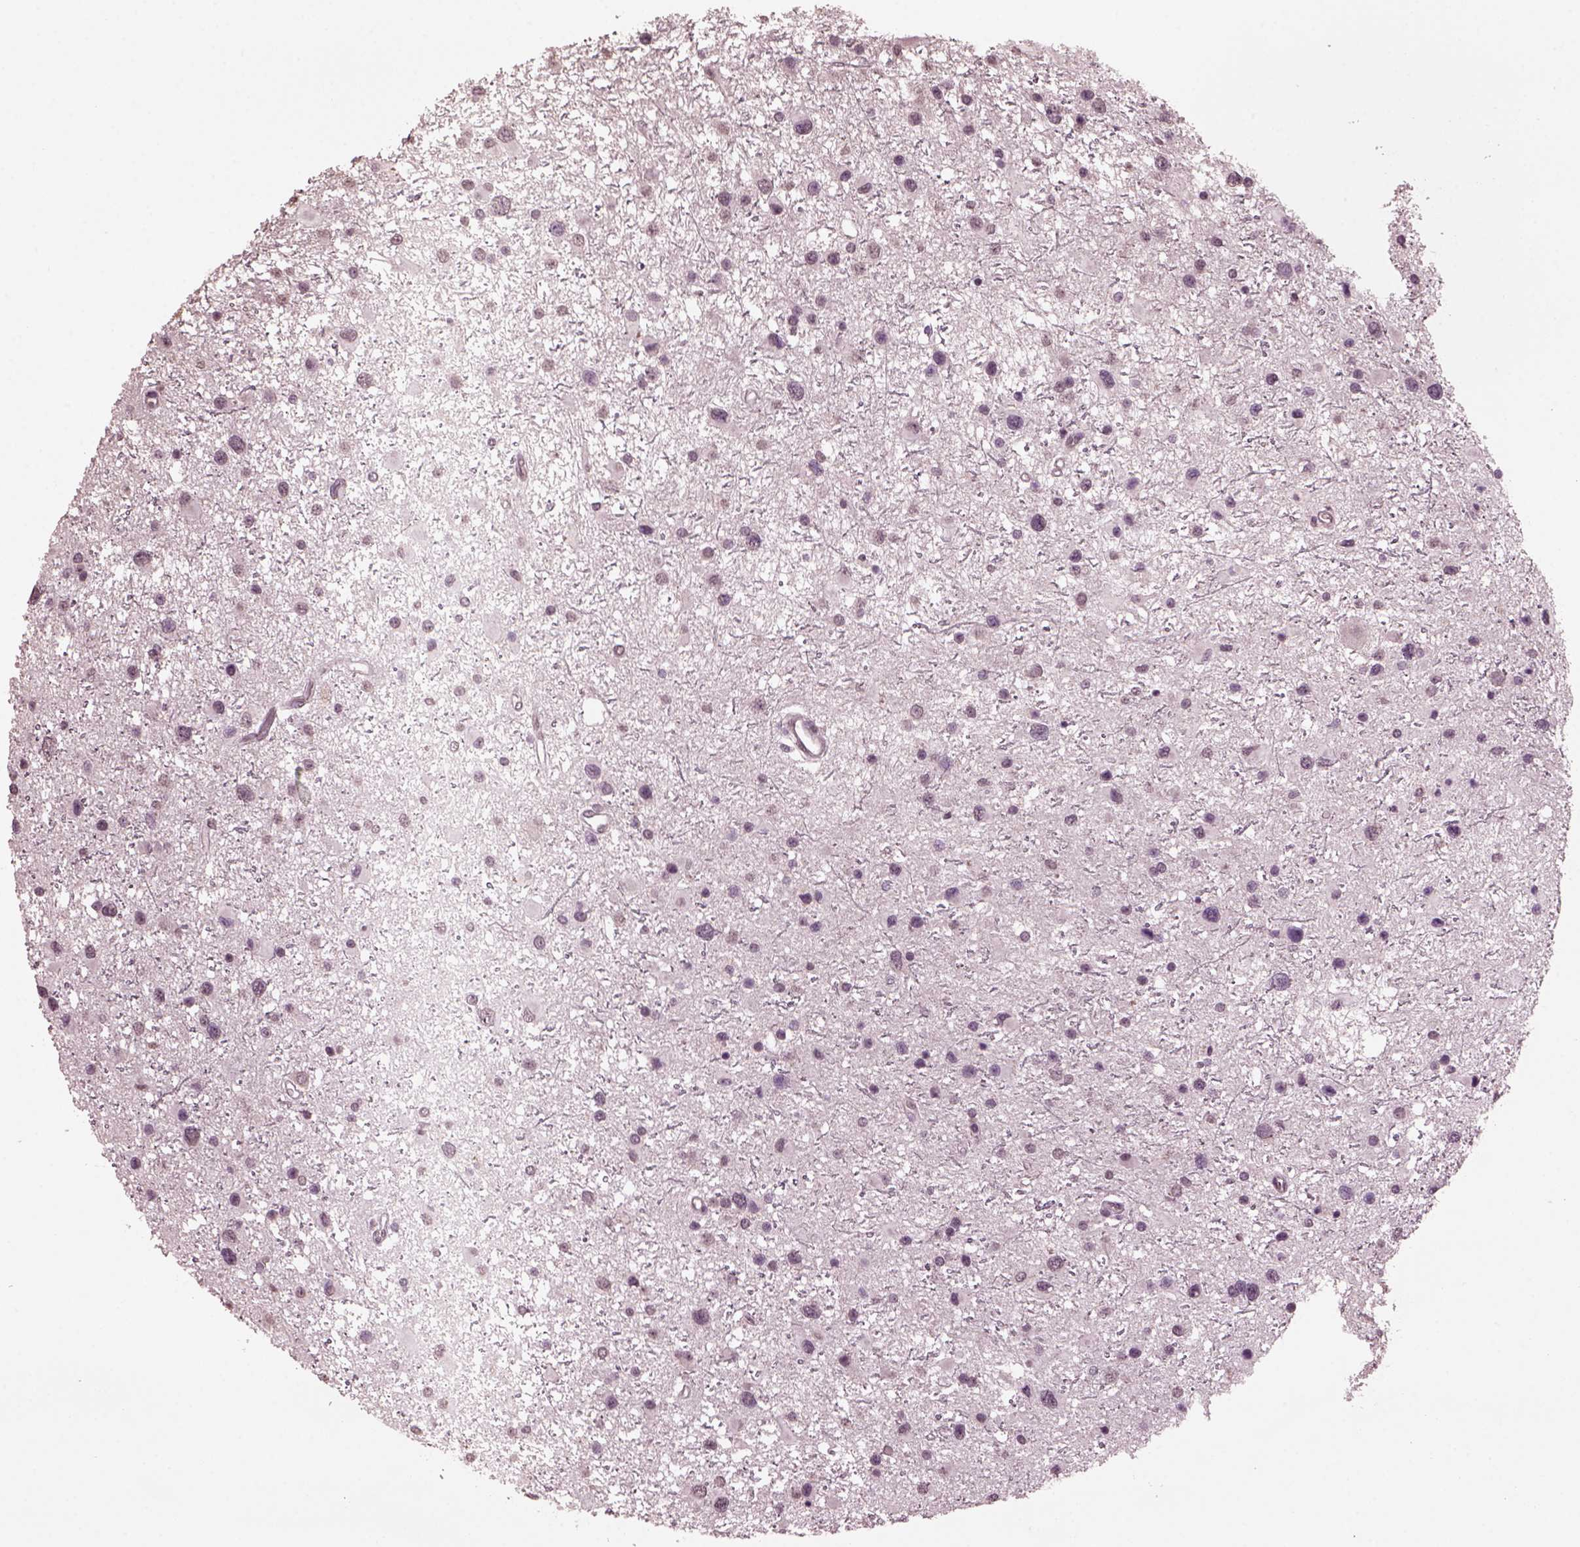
{"staining": {"intensity": "negative", "quantity": "none", "location": "none"}, "tissue": "glioma", "cell_type": "Tumor cells", "image_type": "cancer", "snomed": [{"axis": "morphology", "description": "Glioma, malignant, Low grade"}, {"axis": "topography", "description": "Brain"}], "caption": "This is an immunohistochemistry histopathology image of human glioma. There is no positivity in tumor cells.", "gene": "IL18RAP", "patient": {"sex": "female", "age": 32}}